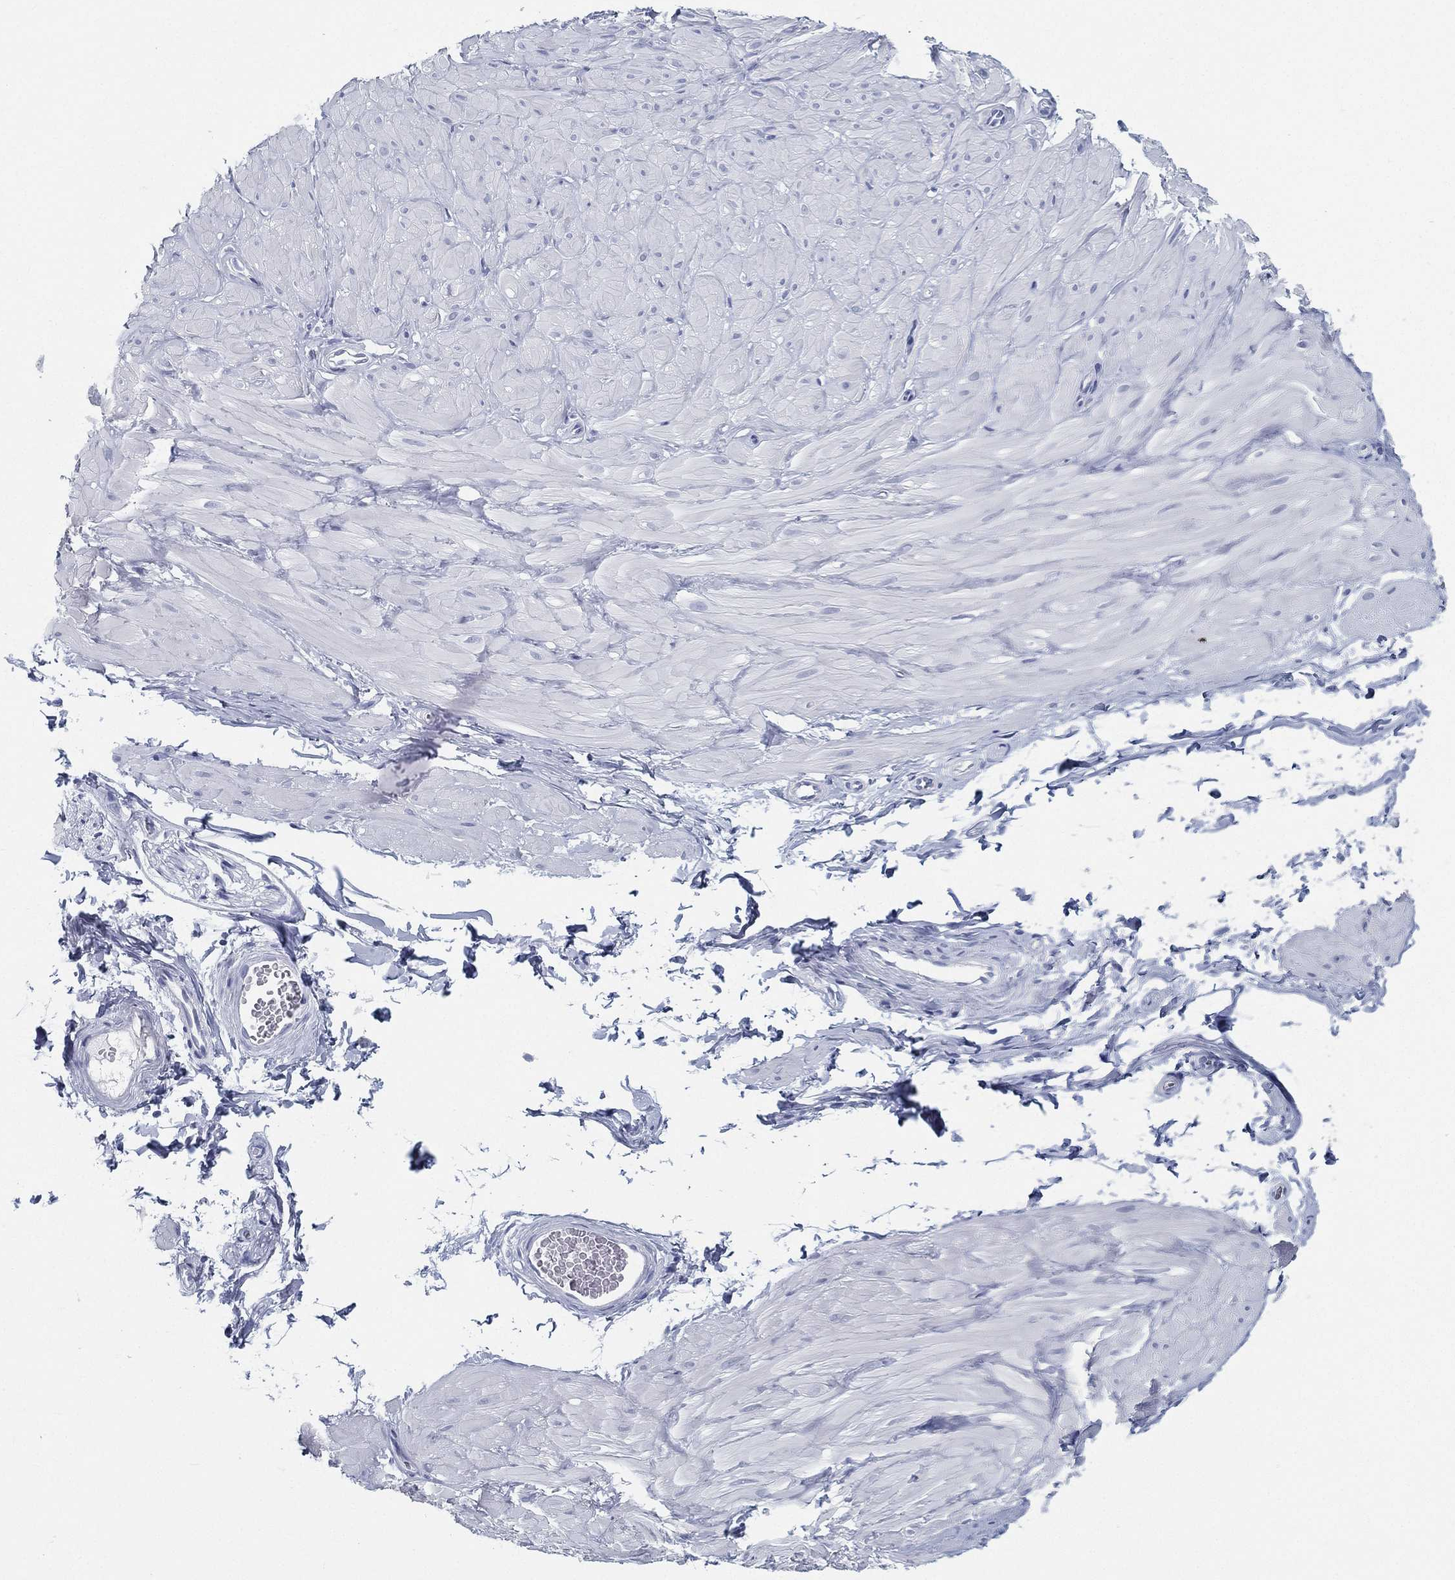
{"staining": {"intensity": "negative", "quantity": "none", "location": "none"}, "tissue": "soft tissue", "cell_type": "Fibroblasts", "image_type": "normal", "snomed": [{"axis": "morphology", "description": "Normal tissue, NOS"}, {"axis": "topography", "description": "Smooth muscle"}, {"axis": "topography", "description": "Peripheral nerve tissue"}], "caption": "DAB immunohistochemical staining of unremarkable soft tissue demonstrates no significant staining in fibroblasts.", "gene": "ATP1B2", "patient": {"sex": "male", "age": 22}}